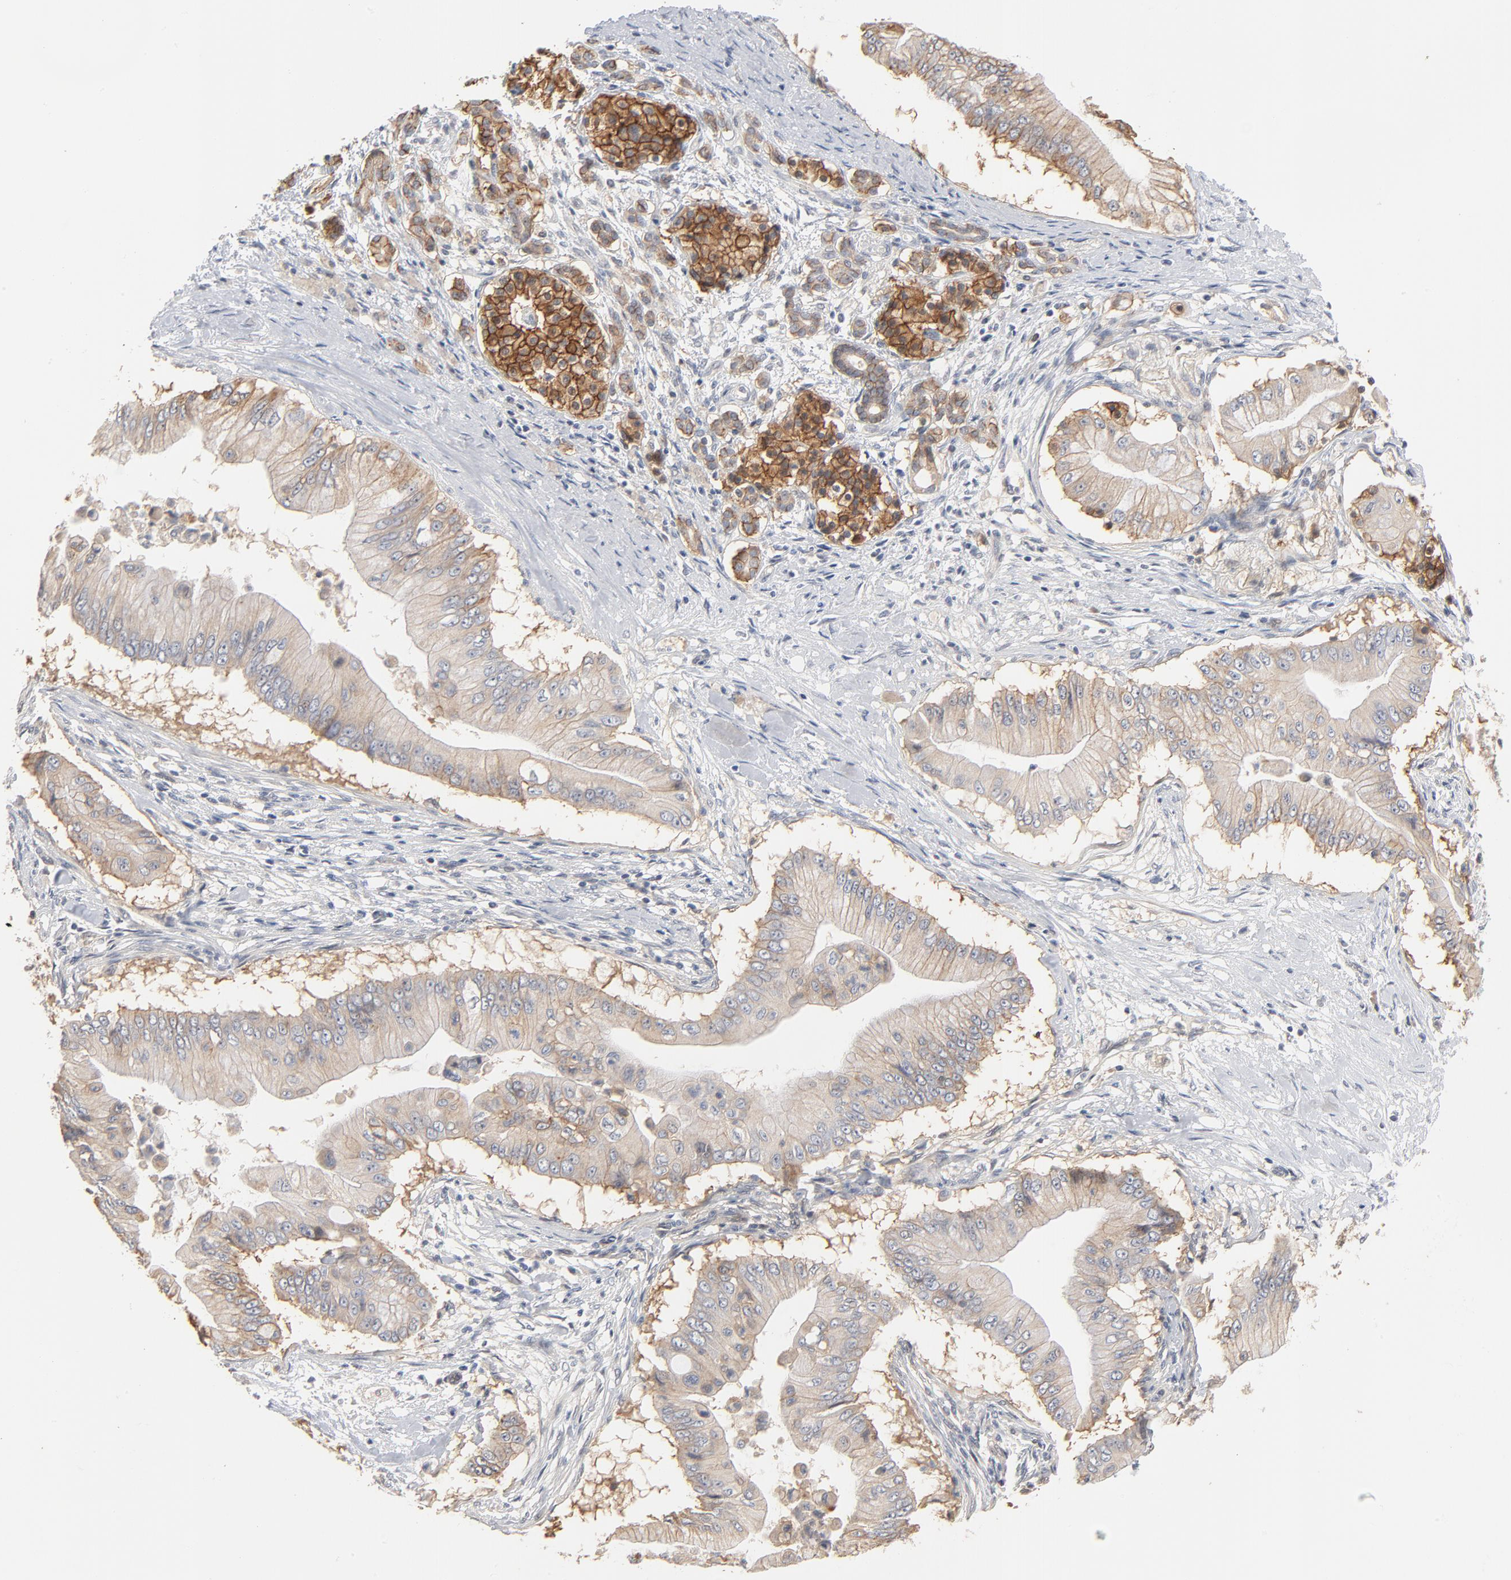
{"staining": {"intensity": "moderate", "quantity": "25%-75%", "location": "cytoplasmic/membranous"}, "tissue": "pancreatic cancer", "cell_type": "Tumor cells", "image_type": "cancer", "snomed": [{"axis": "morphology", "description": "Adenocarcinoma, NOS"}, {"axis": "topography", "description": "Pancreas"}], "caption": "A brown stain highlights moderate cytoplasmic/membranous staining of a protein in human adenocarcinoma (pancreatic) tumor cells.", "gene": "EPCAM", "patient": {"sex": "male", "age": 62}}